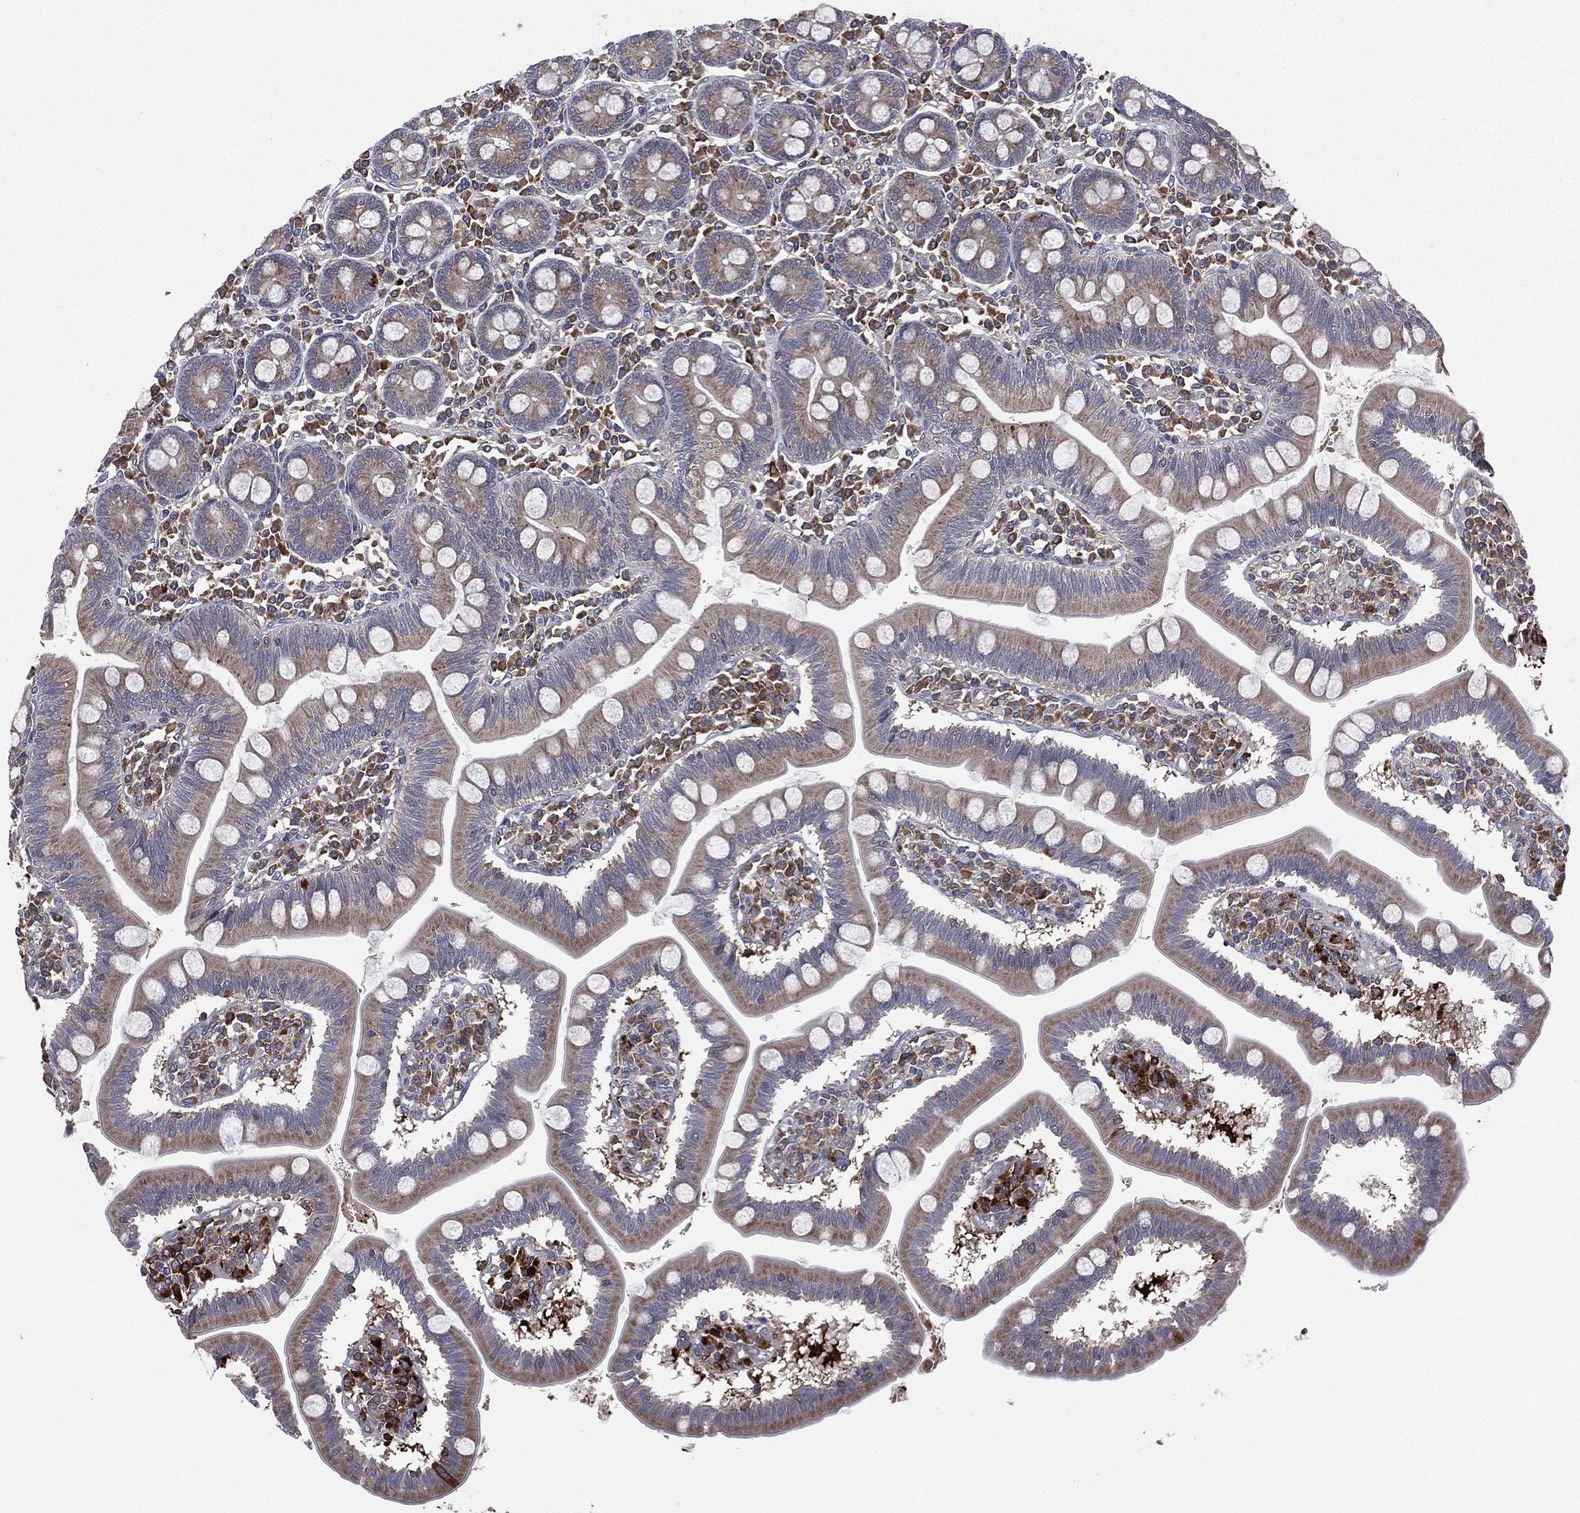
{"staining": {"intensity": "moderate", "quantity": "25%-75%", "location": "cytoplasmic/membranous"}, "tissue": "small intestine", "cell_type": "Glandular cells", "image_type": "normal", "snomed": [{"axis": "morphology", "description": "Normal tissue, NOS"}, {"axis": "topography", "description": "Small intestine"}], "caption": "Protein analysis of normal small intestine demonstrates moderate cytoplasmic/membranous expression in about 25%-75% of glandular cells. (IHC, brightfield microscopy, high magnification).", "gene": "C2orf76", "patient": {"sex": "male", "age": 88}}